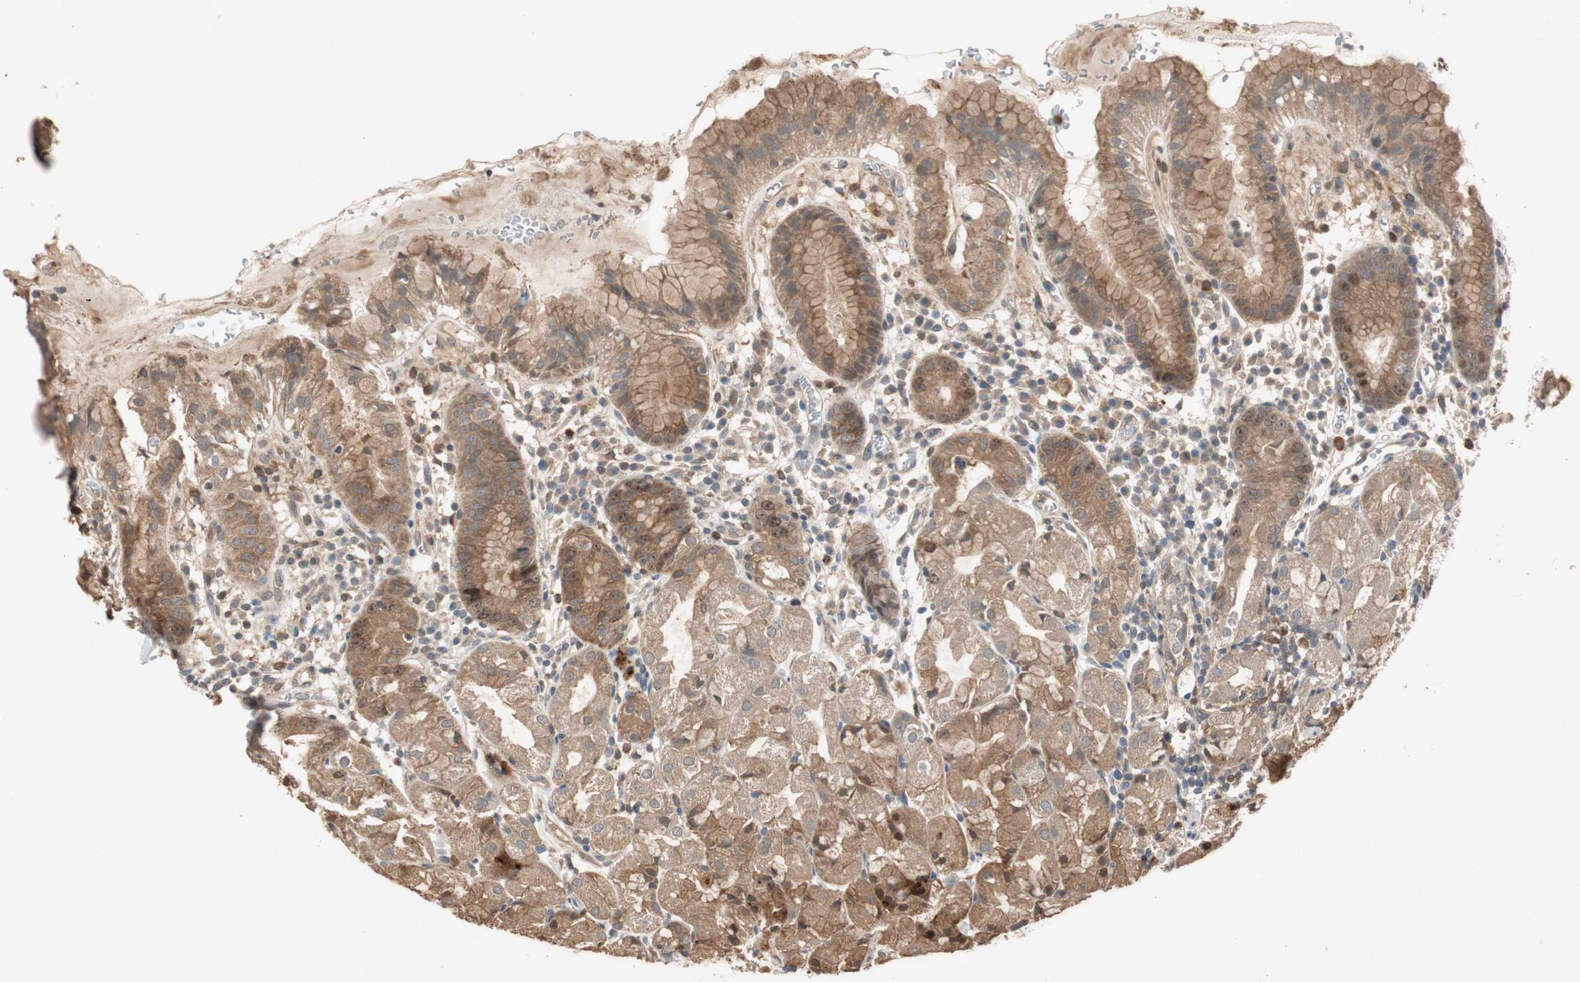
{"staining": {"intensity": "moderate", "quantity": ">75%", "location": "cytoplasmic/membranous"}, "tissue": "stomach", "cell_type": "Glandular cells", "image_type": "normal", "snomed": [{"axis": "morphology", "description": "Normal tissue, NOS"}, {"axis": "topography", "description": "Stomach"}, {"axis": "topography", "description": "Stomach, lower"}], "caption": "Brown immunohistochemical staining in normal stomach shows moderate cytoplasmic/membranous positivity in approximately >75% of glandular cells. Nuclei are stained in blue.", "gene": "ATP6AP2", "patient": {"sex": "female", "age": 75}}